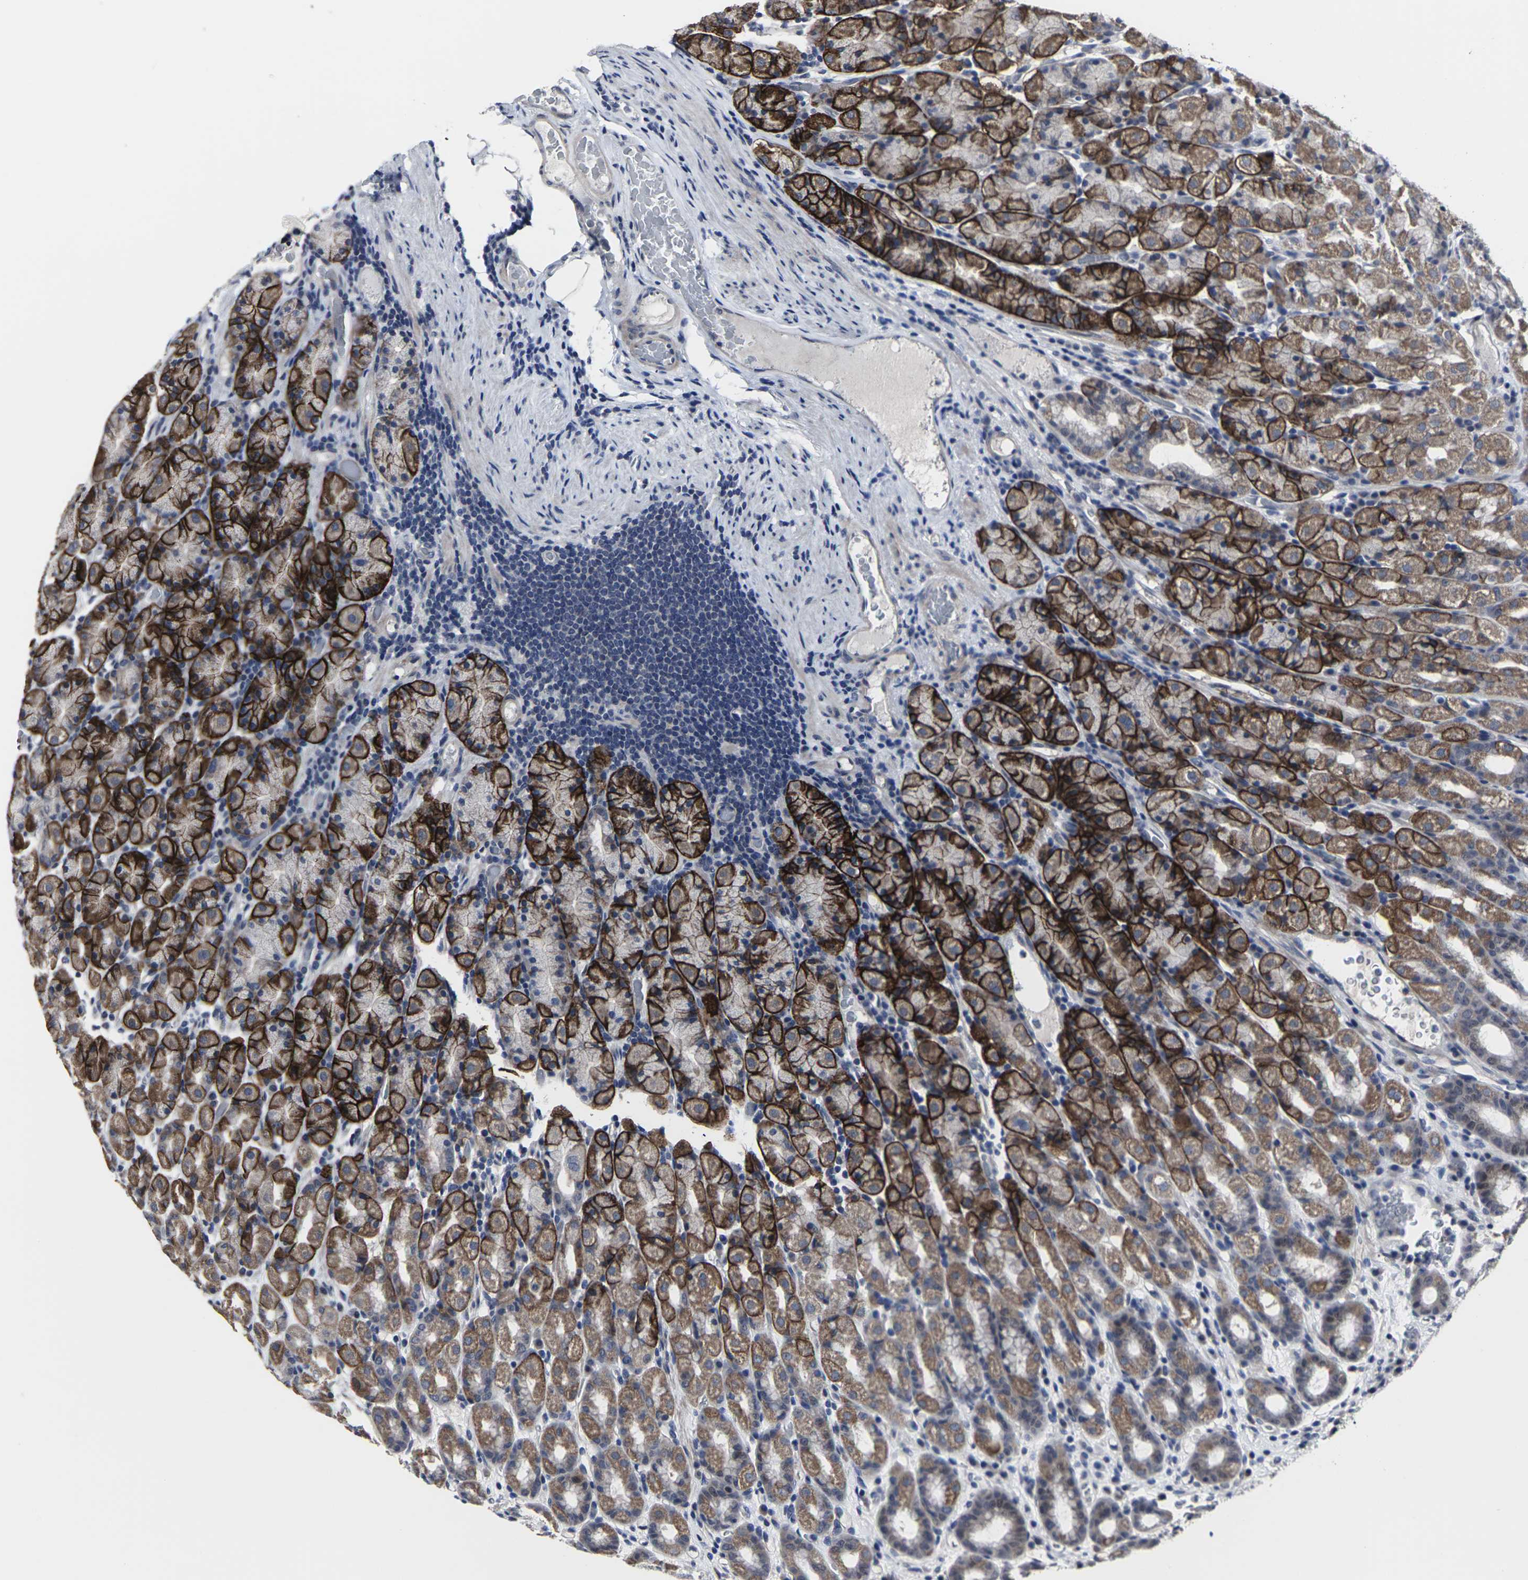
{"staining": {"intensity": "strong", "quantity": "25%-75%", "location": "cytoplasmic/membranous"}, "tissue": "stomach", "cell_type": "Glandular cells", "image_type": "normal", "snomed": [{"axis": "morphology", "description": "Normal tissue, NOS"}, {"axis": "topography", "description": "Stomach, upper"}], "caption": "A brown stain highlights strong cytoplasmic/membranous staining of a protein in glandular cells of unremarkable stomach. The protein is stained brown, and the nuclei are stained in blue (DAB (3,3'-diaminobenzidine) IHC with brightfield microscopy, high magnification).", "gene": "MSANTD4", "patient": {"sex": "male", "age": 68}}